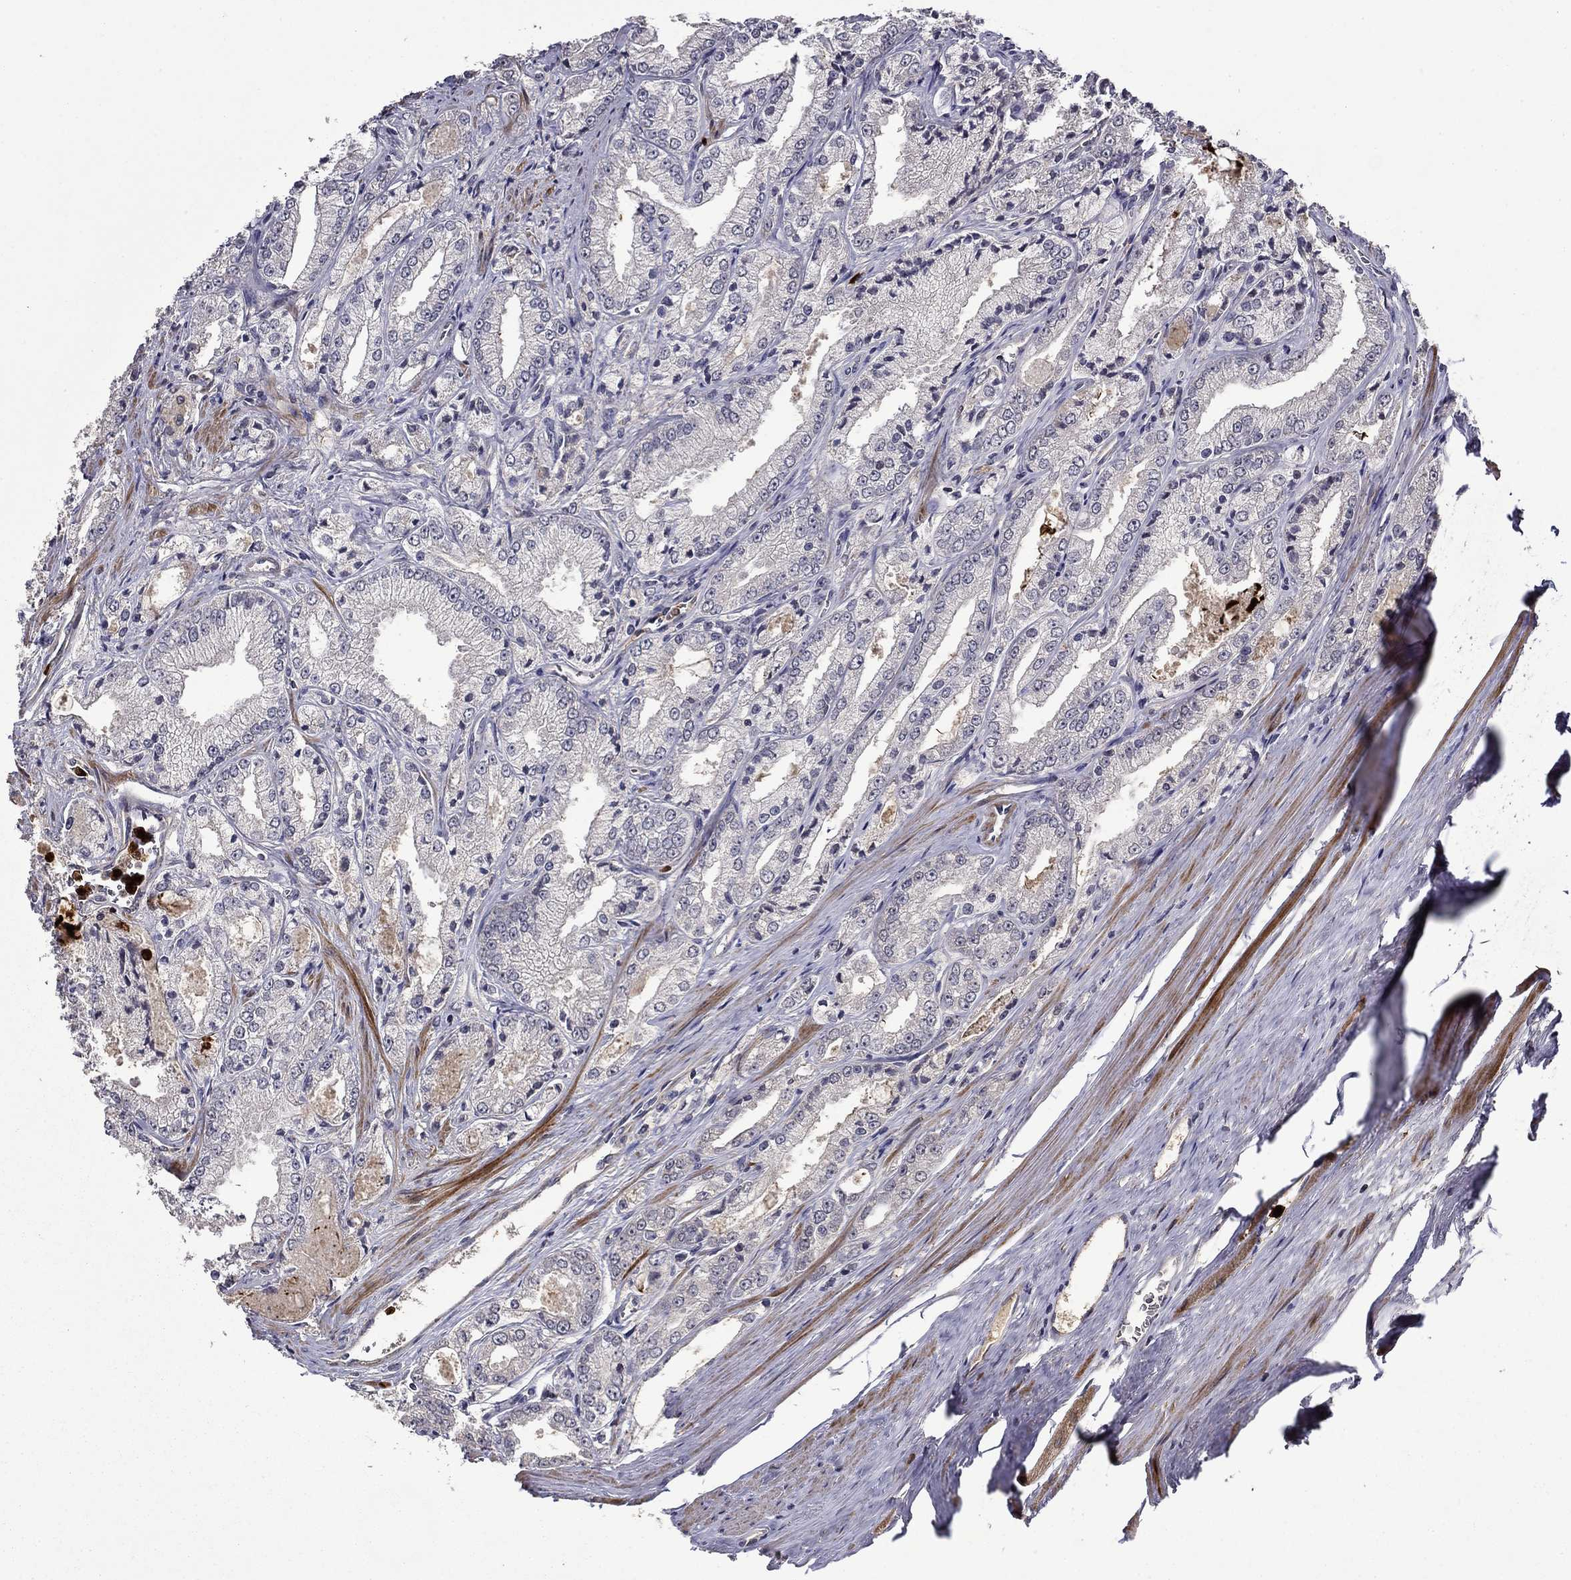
{"staining": {"intensity": "negative", "quantity": "none", "location": "none"}, "tissue": "prostate cancer", "cell_type": "Tumor cells", "image_type": "cancer", "snomed": [{"axis": "morphology", "description": "Adenocarcinoma, NOS"}, {"axis": "morphology", "description": "Adenocarcinoma, High grade"}, {"axis": "topography", "description": "Prostate"}], "caption": "IHC photomicrograph of neoplastic tissue: human prostate cancer stained with DAB (3,3'-diaminobenzidine) demonstrates no significant protein staining in tumor cells.", "gene": "SATB1", "patient": {"sex": "male", "age": 70}}